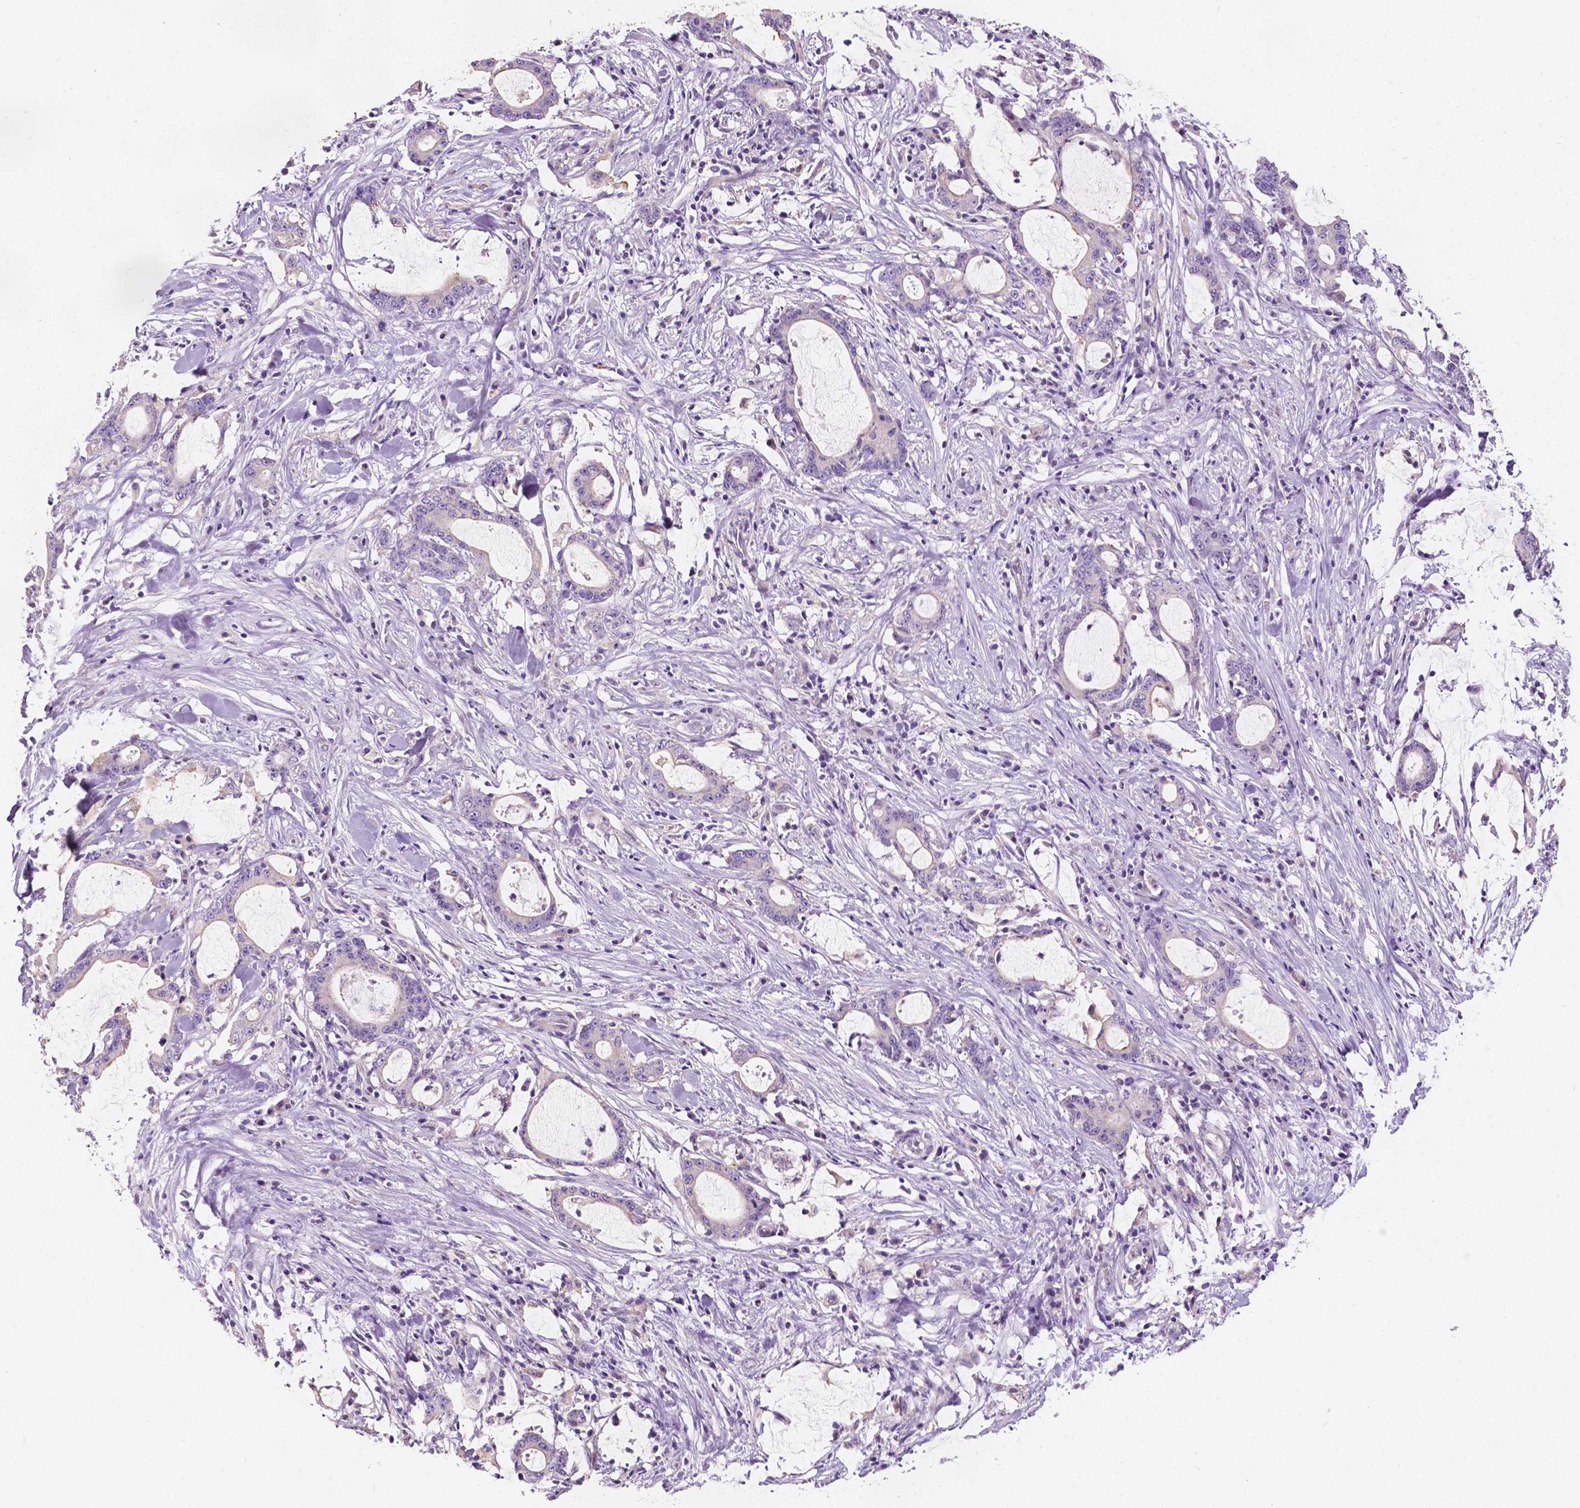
{"staining": {"intensity": "negative", "quantity": "none", "location": "none"}, "tissue": "stomach cancer", "cell_type": "Tumor cells", "image_type": "cancer", "snomed": [{"axis": "morphology", "description": "Adenocarcinoma, NOS"}, {"axis": "topography", "description": "Stomach, upper"}], "caption": "A photomicrograph of stomach adenocarcinoma stained for a protein exhibits no brown staining in tumor cells. Nuclei are stained in blue.", "gene": "SIRT2", "patient": {"sex": "male", "age": 68}}